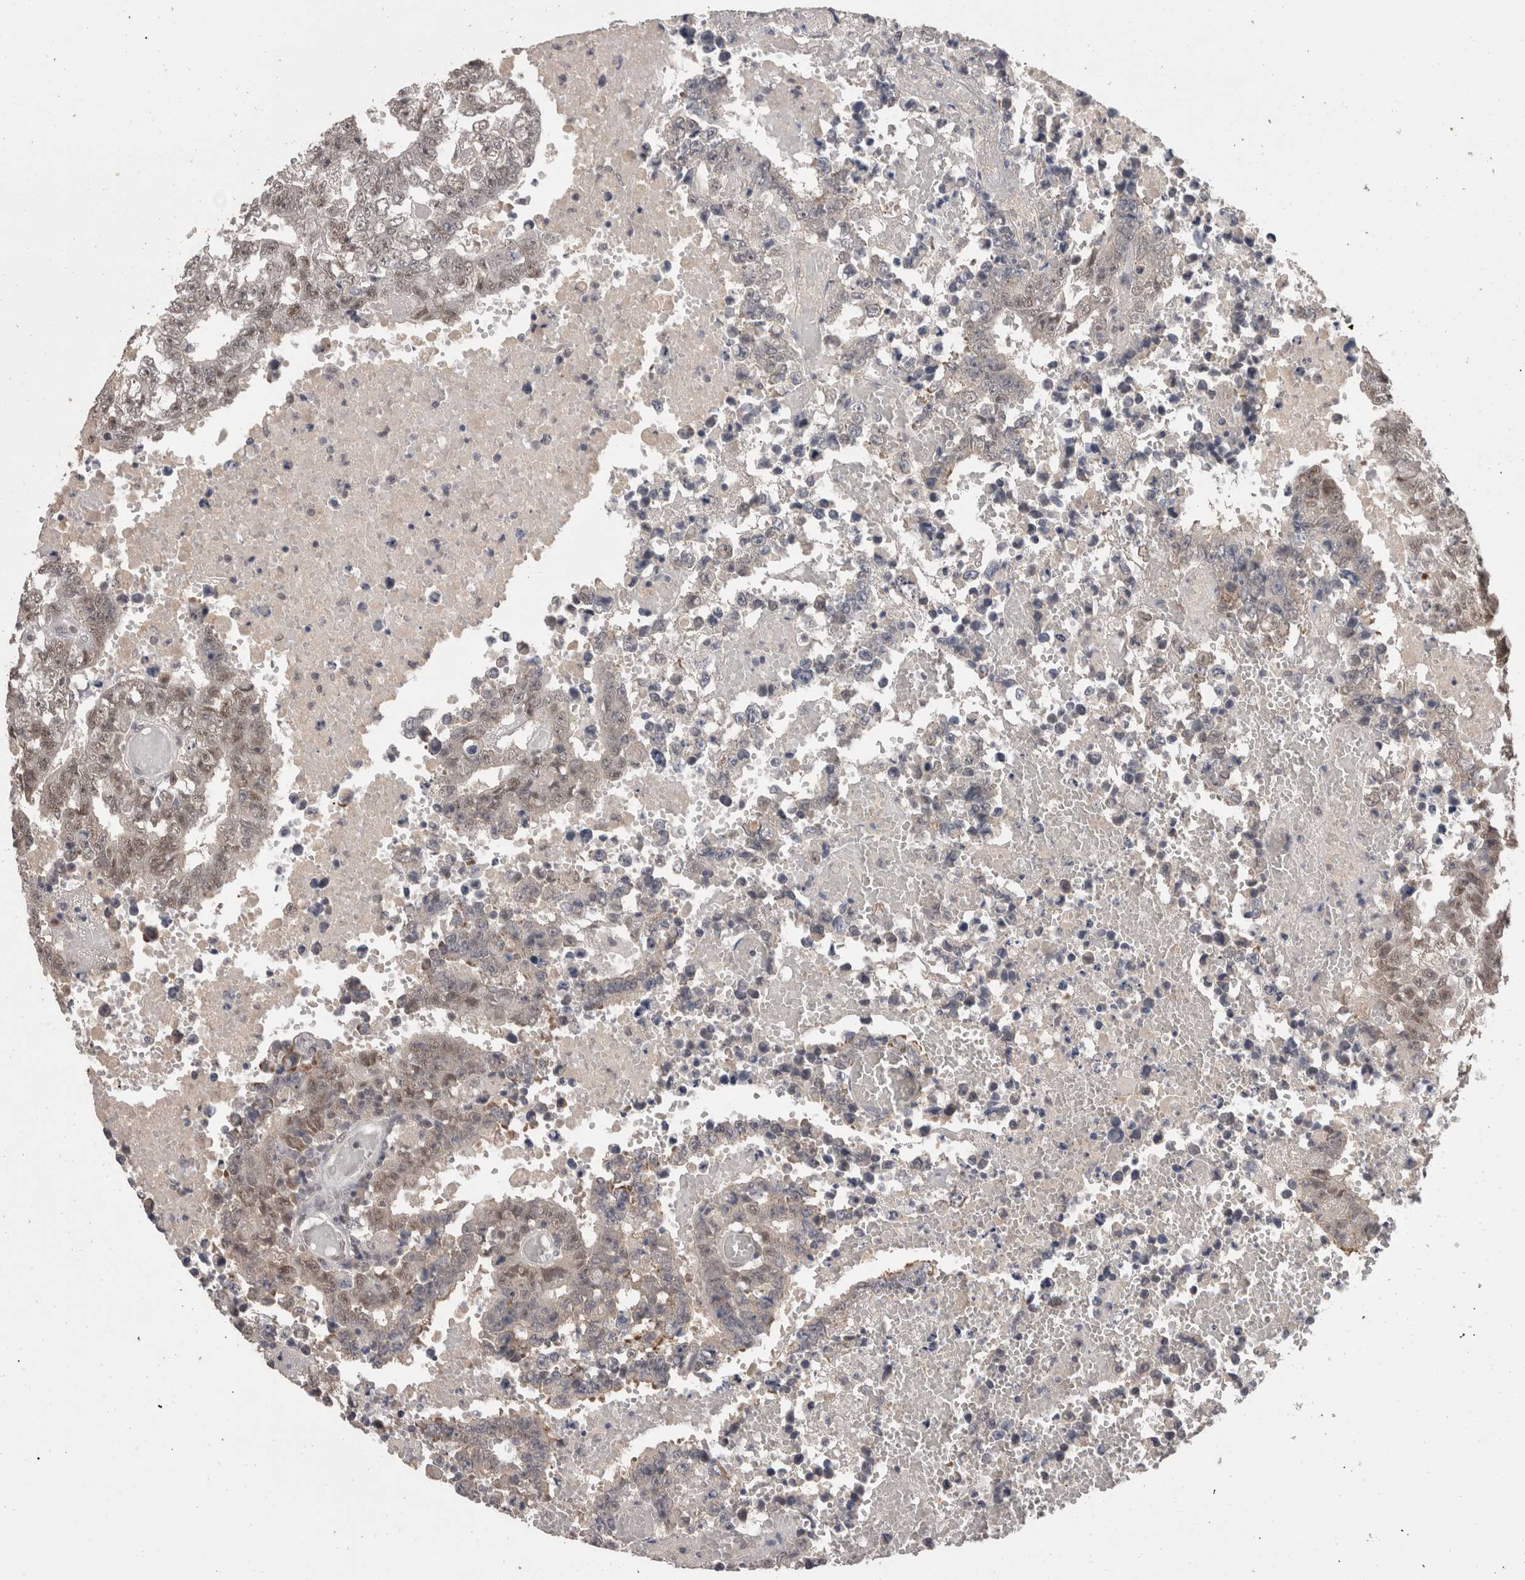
{"staining": {"intensity": "weak", "quantity": "25%-75%", "location": "nuclear"}, "tissue": "testis cancer", "cell_type": "Tumor cells", "image_type": "cancer", "snomed": [{"axis": "morphology", "description": "Carcinoma, Embryonal, NOS"}, {"axis": "topography", "description": "Testis"}], "caption": "Testis cancer stained with a brown dye reveals weak nuclear positive expression in about 25%-75% of tumor cells.", "gene": "DDX17", "patient": {"sex": "male", "age": 25}}